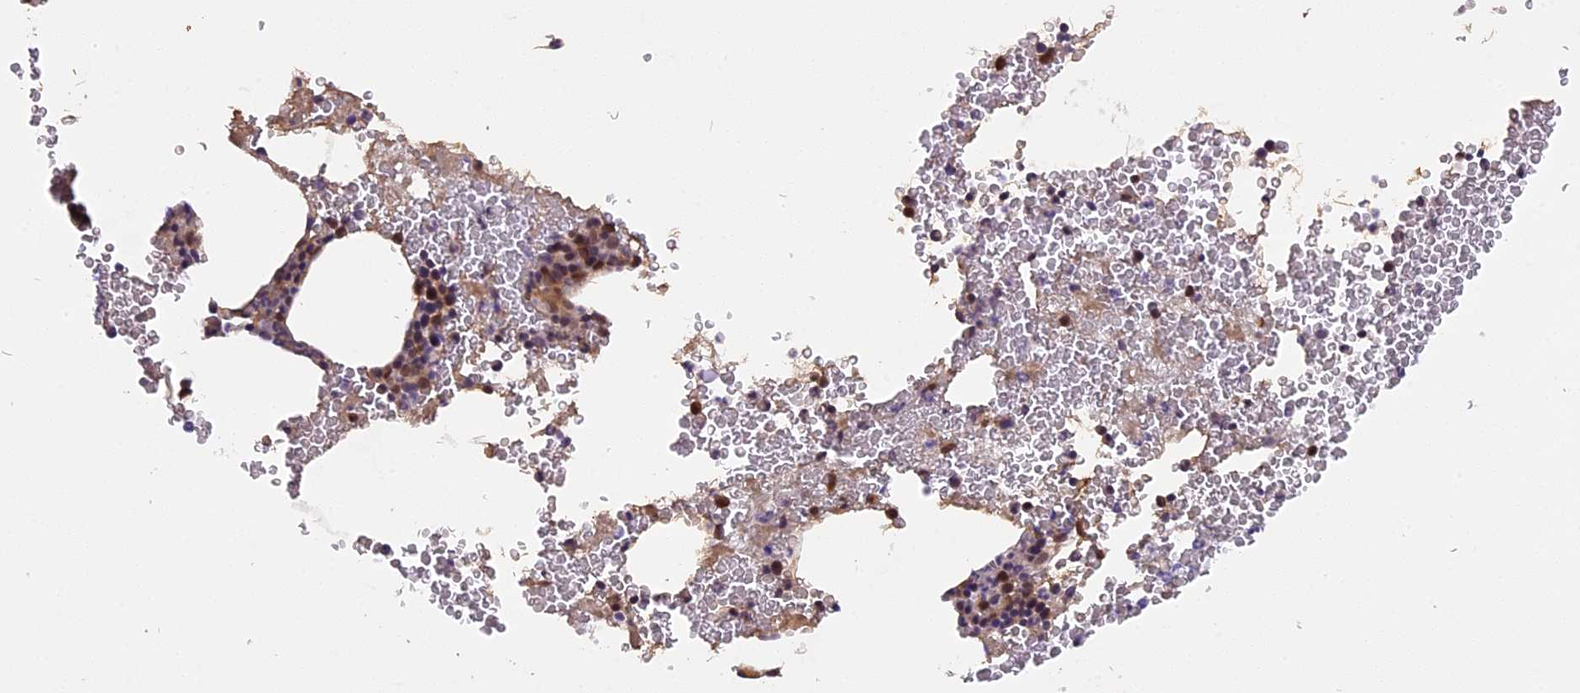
{"staining": {"intensity": "moderate", "quantity": "25%-75%", "location": "cytoplasmic/membranous,nuclear"}, "tissue": "bone marrow", "cell_type": "Hematopoietic cells", "image_type": "normal", "snomed": [{"axis": "morphology", "description": "Normal tissue, NOS"}, {"axis": "morphology", "description": "Inflammation, NOS"}, {"axis": "topography", "description": "Bone marrow"}], "caption": "Immunohistochemistry staining of benign bone marrow, which shows medium levels of moderate cytoplasmic/membranous,nuclear staining in approximately 25%-75% of hematopoietic cells indicating moderate cytoplasmic/membranous,nuclear protein expression. The staining was performed using DAB (3,3'-diaminobenzidine) (brown) for protein detection and nuclei were counterstained in hematoxylin (blue).", "gene": "MICALL1", "patient": {"sex": "female", "age": 78}}